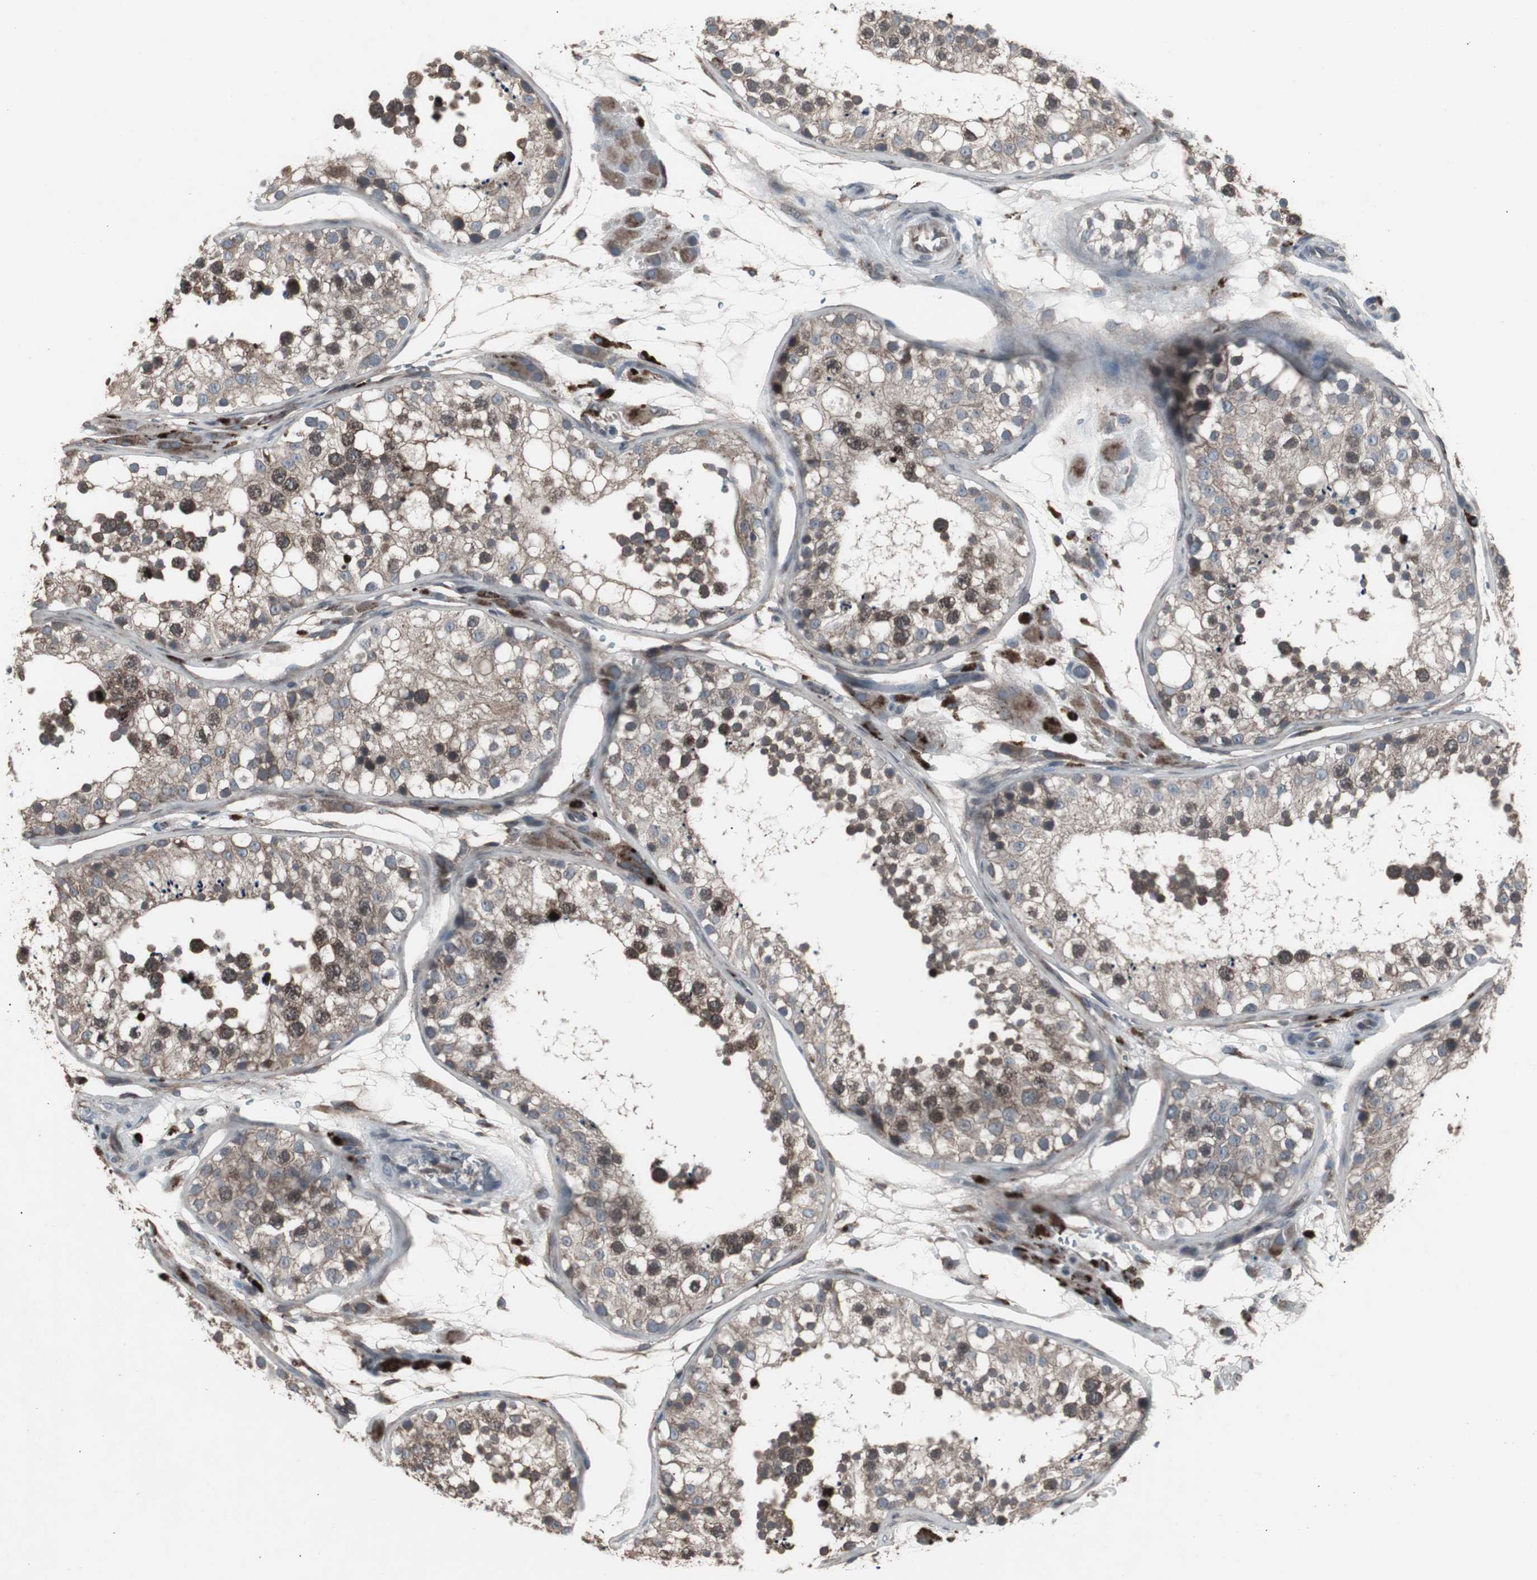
{"staining": {"intensity": "moderate", "quantity": "25%-75%", "location": "cytoplasmic/membranous"}, "tissue": "testis", "cell_type": "Cells in seminiferous ducts", "image_type": "normal", "snomed": [{"axis": "morphology", "description": "Normal tissue, NOS"}, {"axis": "topography", "description": "Testis"}], "caption": "Human testis stained for a protein (brown) reveals moderate cytoplasmic/membranous positive positivity in about 25%-75% of cells in seminiferous ducts.", "gene": "SSTR2", "patient": {"sex": "male", "age": 26}}